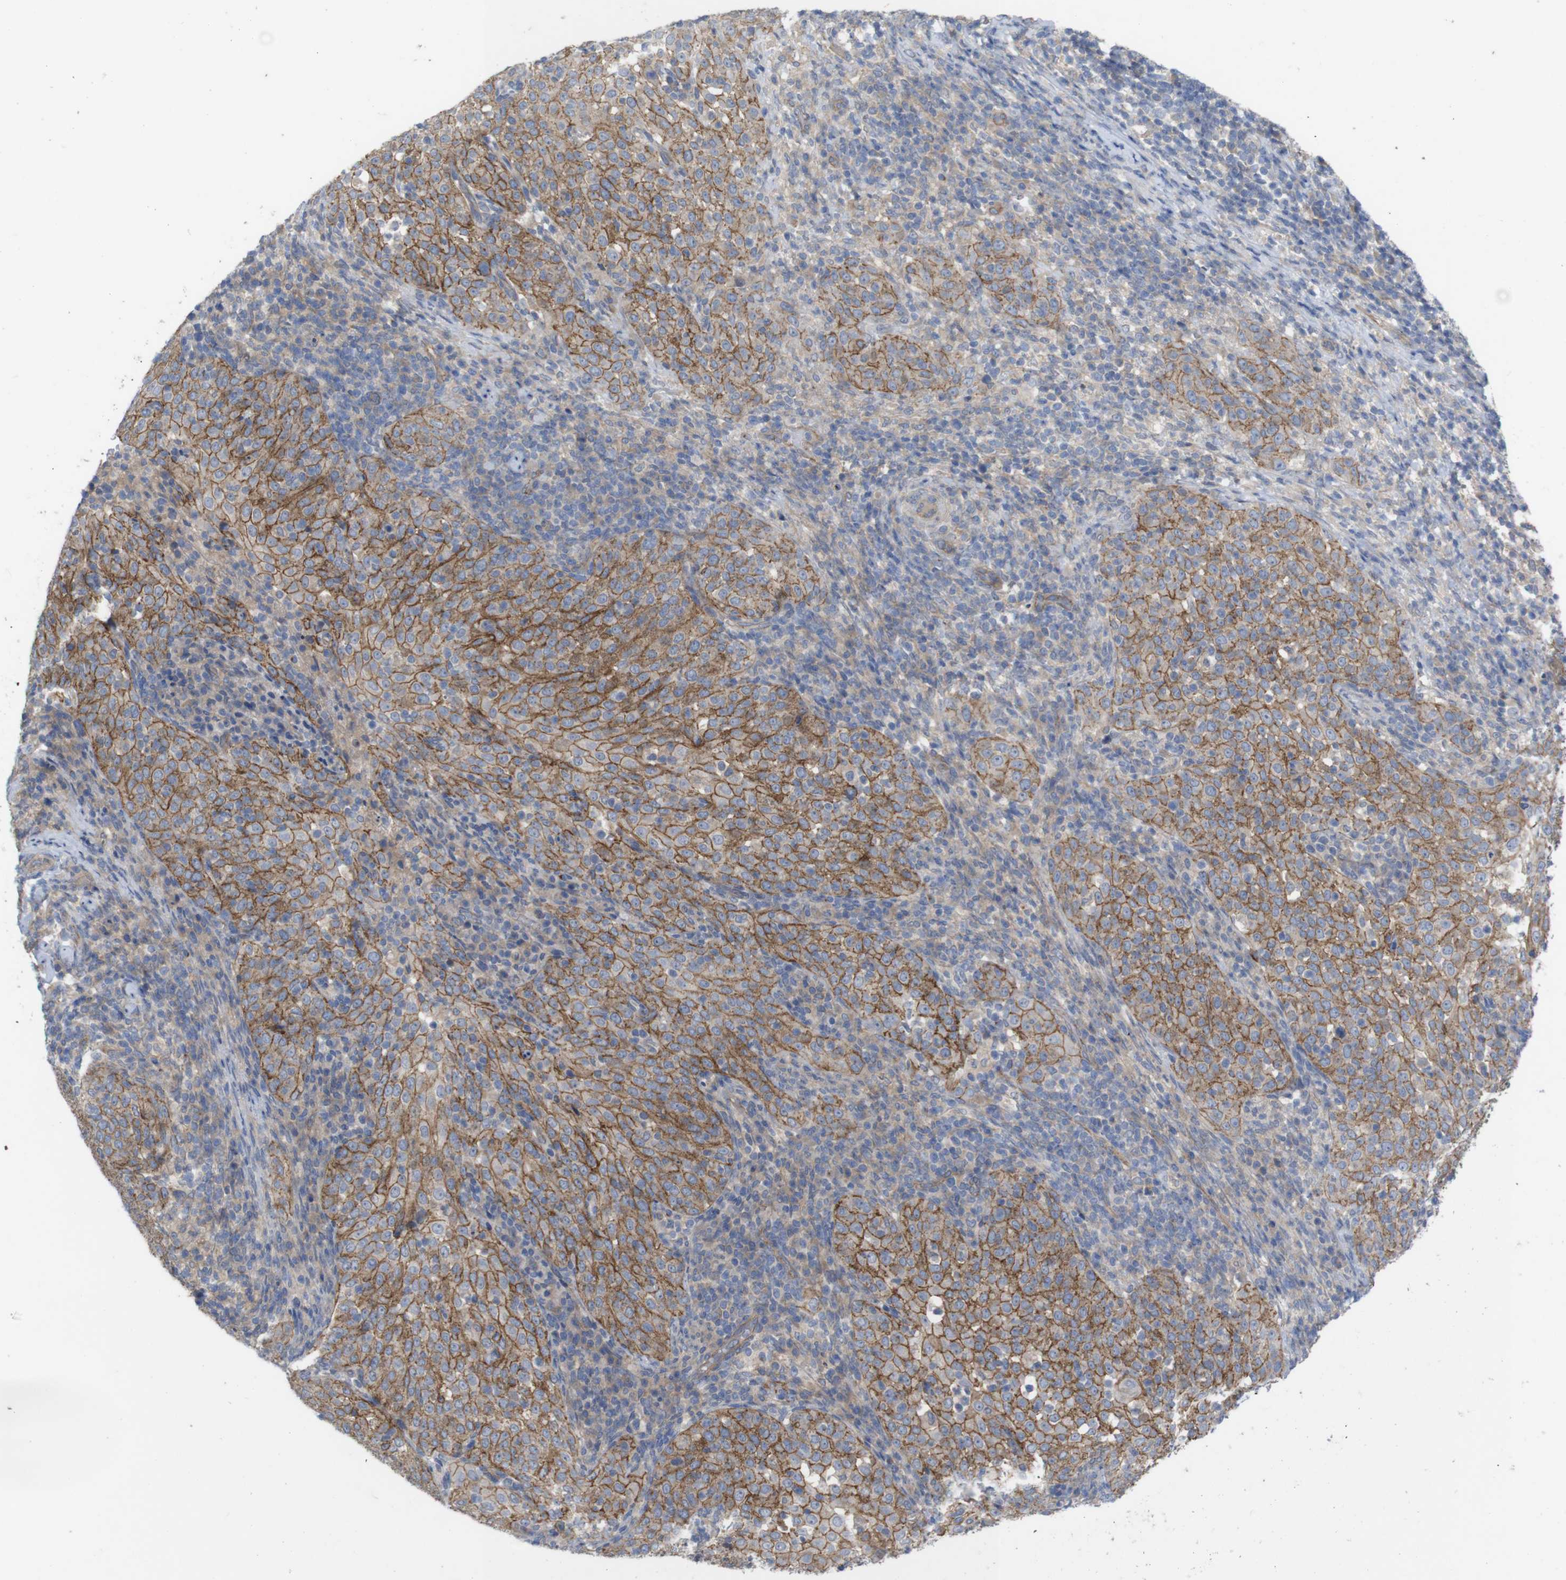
{"staining": {"intensity": "moderate", "quantity": ">75%", "location": "cytoplasmic/membranous"}, "tissue": "cervical cancer", "cell_type": "Tumor cells", "image_type": "cancer", "snomed": [{"axis": "morphology", "description": "Squamous cell carcinoma, NOS"}, {"axis": "topography", "description": "Cervix"}], "caption": "Immunohistochemical staining of squamous cell carcinoma (cervical) demonstrates moderate cytoplasmic/membranous protein expression in about >75% of tumor cells.", "gene": "KIDINS220", "patient": {"sex": "female", "age": 51}}